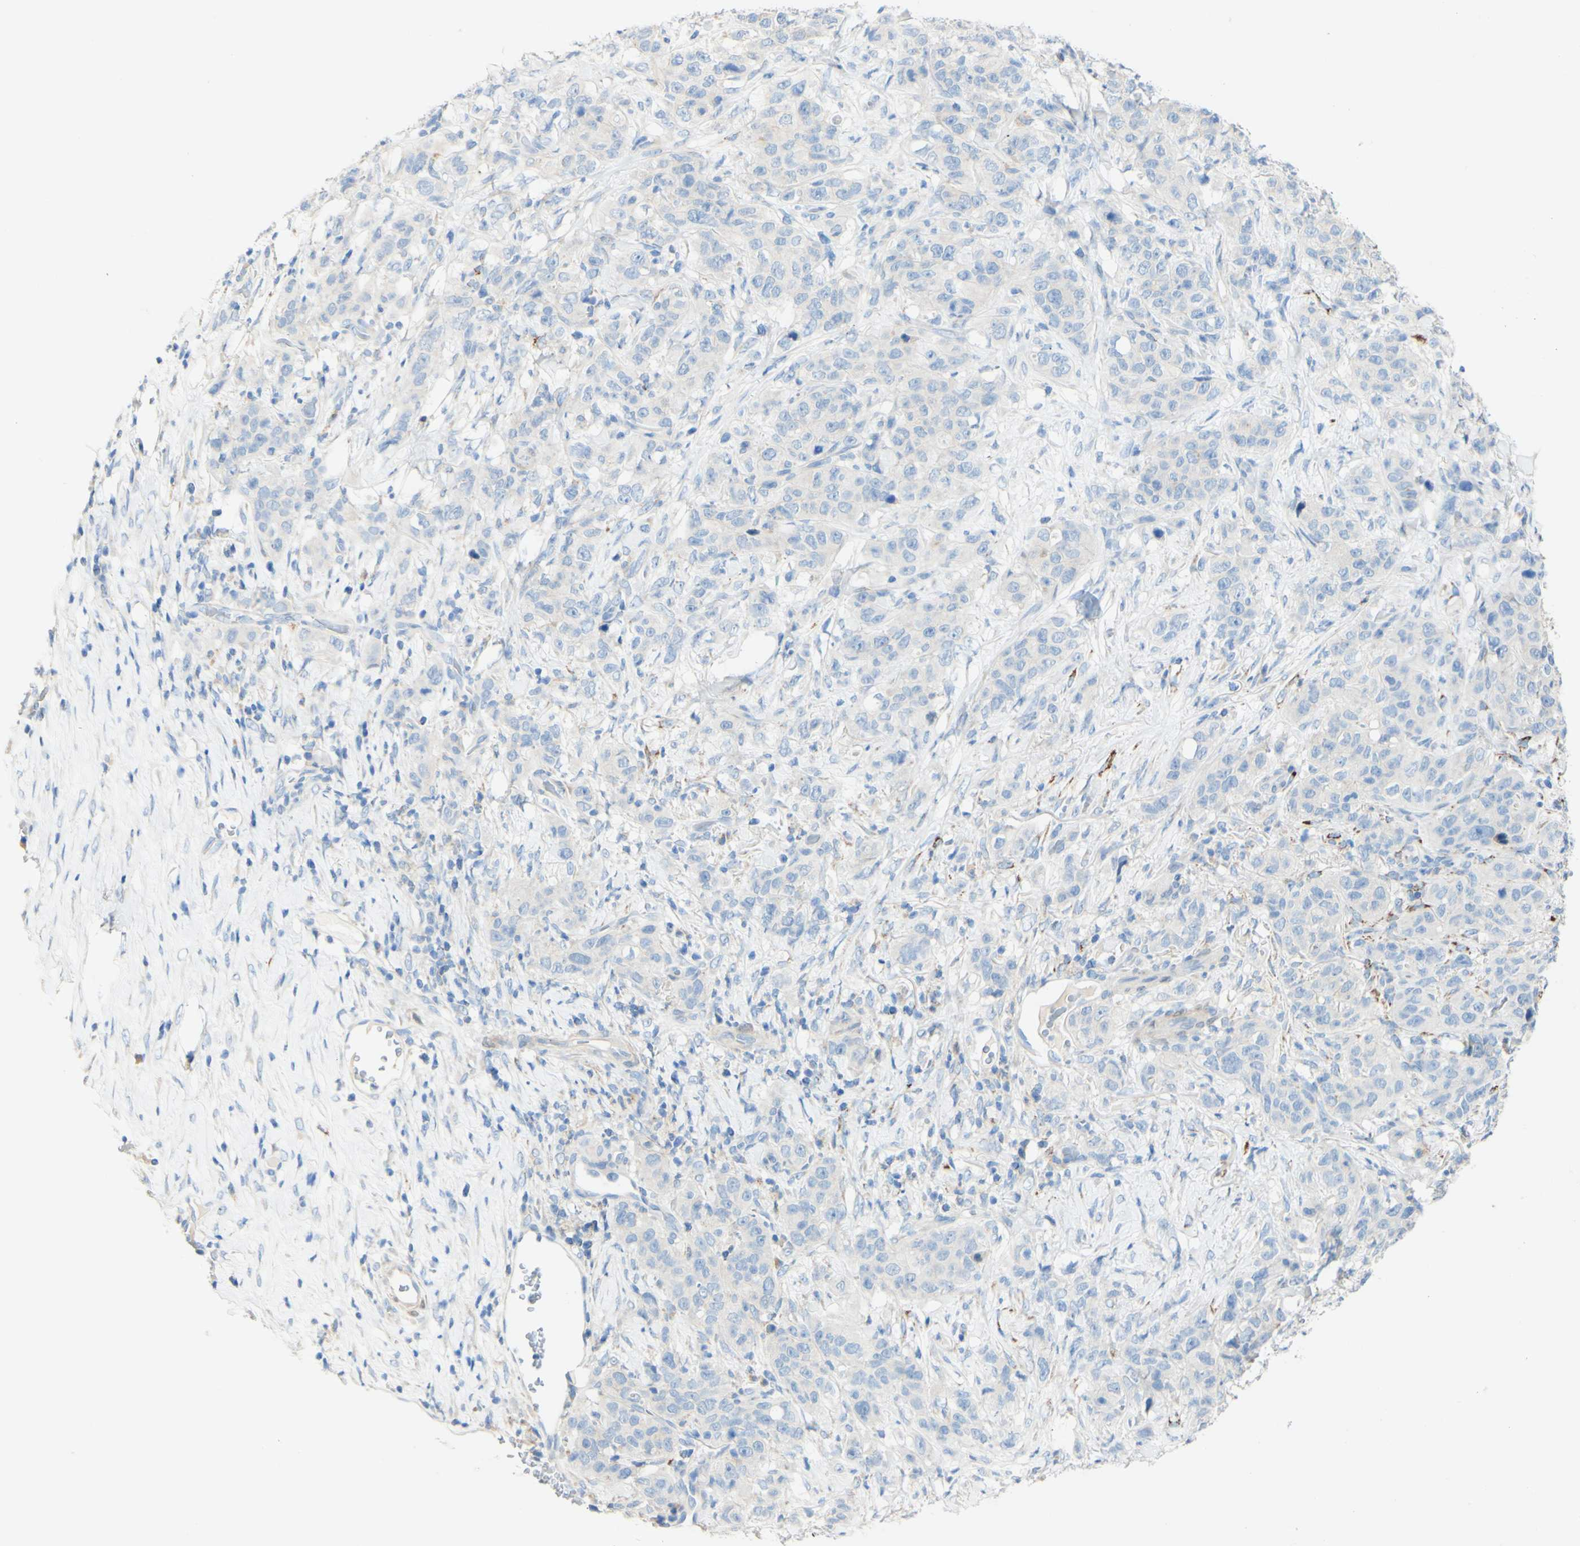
{"staining": {"intensity": "negative", "quantity": "none", "location": "none"}, "tissue": "stomach cancer", "cell_type": "Tumor cells", "image_type": "cancer", "snomed": [{"axis": "morphology", "description": "Adenocarcinoma, NOS"}, {"axis": "topography", "description": "Stomach"}], "caption": "Tumor cells show no significant protein positivity in stomach cancer.", "gene": "FGF4", "patient": {"sex": "male", "age": 48}}